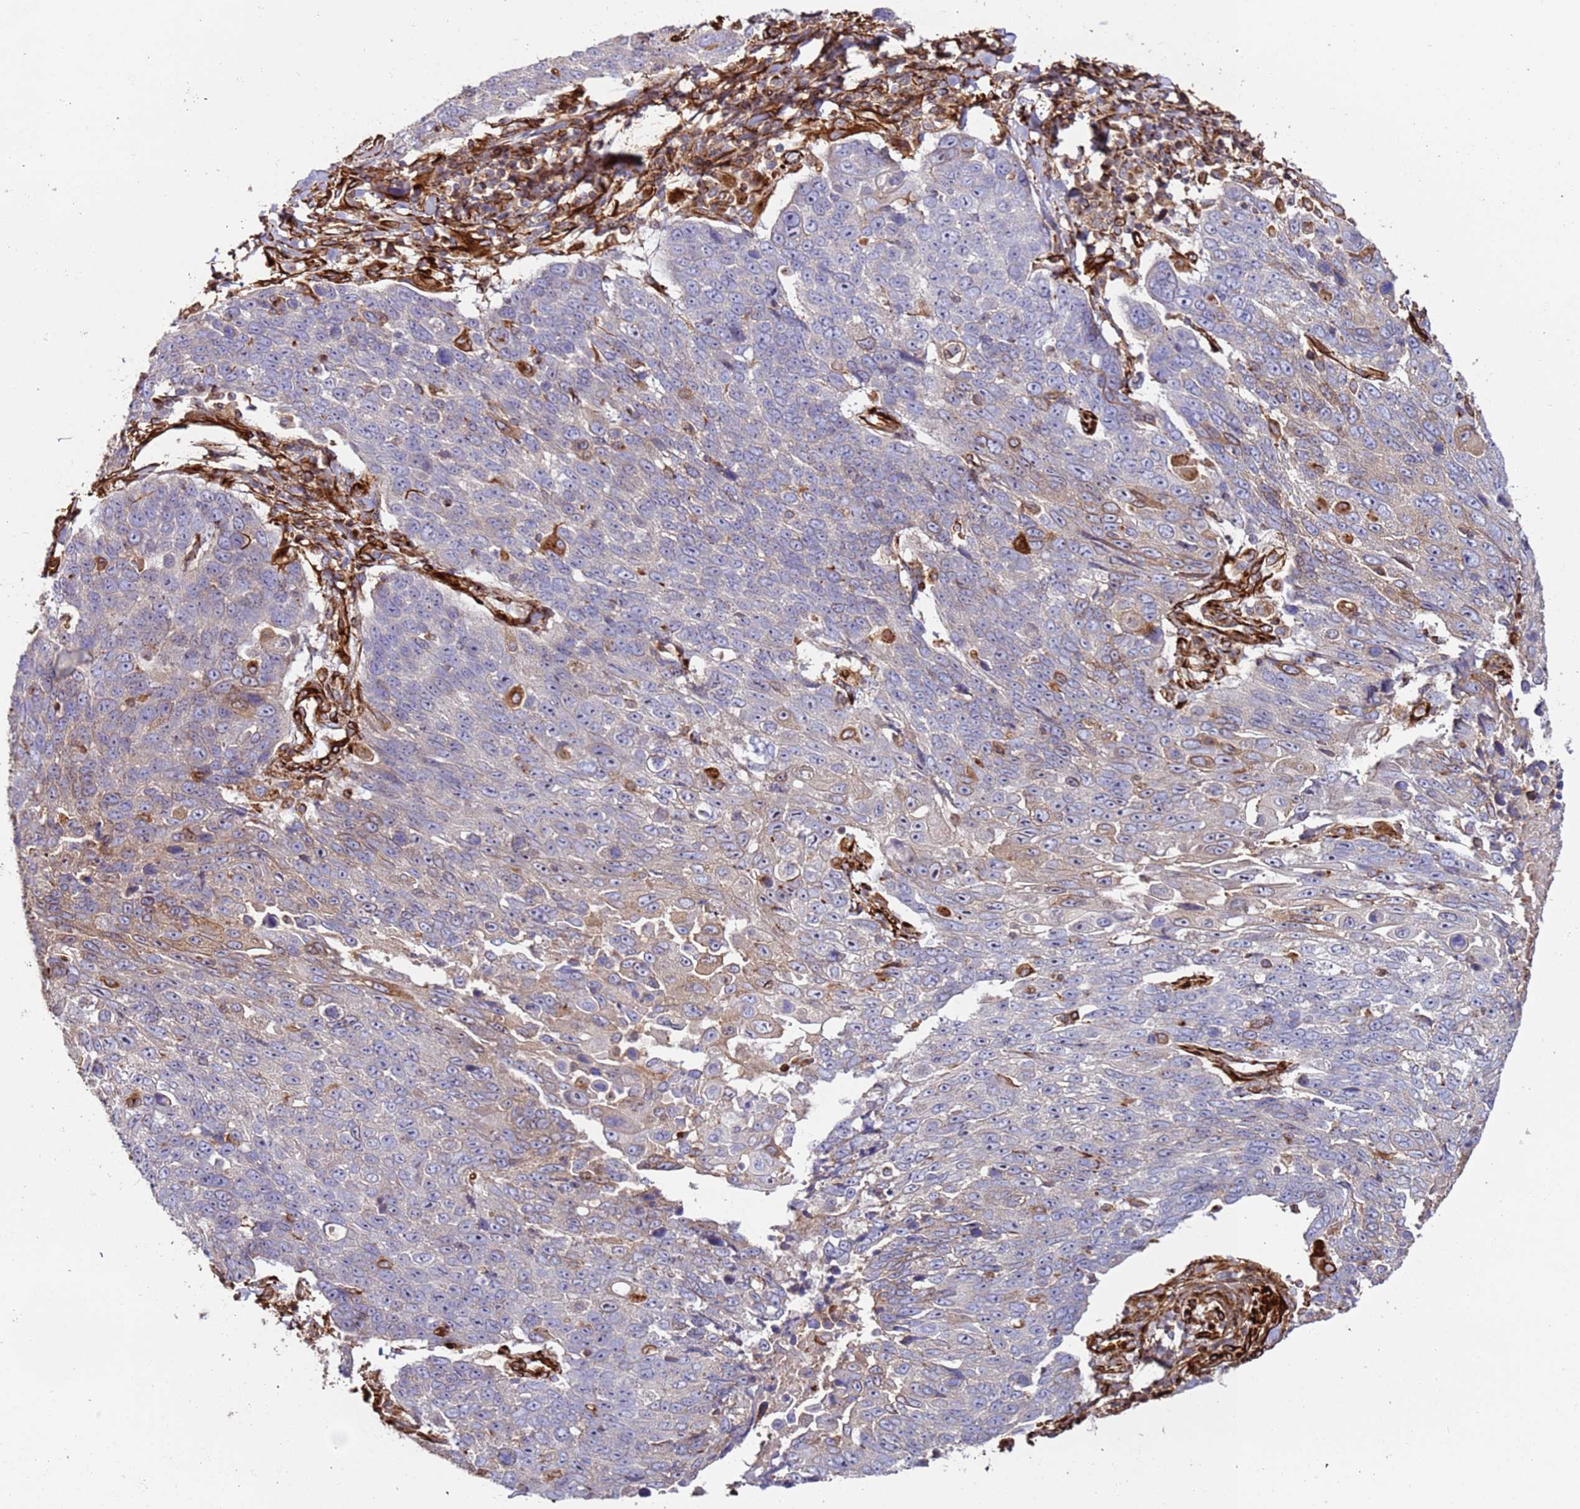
{"staining": {"intensity": "moderate", "quantity": "<25%", "location": "cytoplasmic/membranous"}, "tissue": "lung cancer", "cell_type": "Tumor cells", "image_type": "cancer", "snomed": [{"axis": "morphology", "description": "Squamous cell carcinoma, NOS"}, {"axis": "topography", "description": "Lung"}], "caption": "Lung cancer stained with DAB IHC reveals low levels of moderate cytoplasmic/membranous expression in about <25% of tumor cells.", "gene": "MRGPRE", "patient": {"sex": "male", "age": 66}}